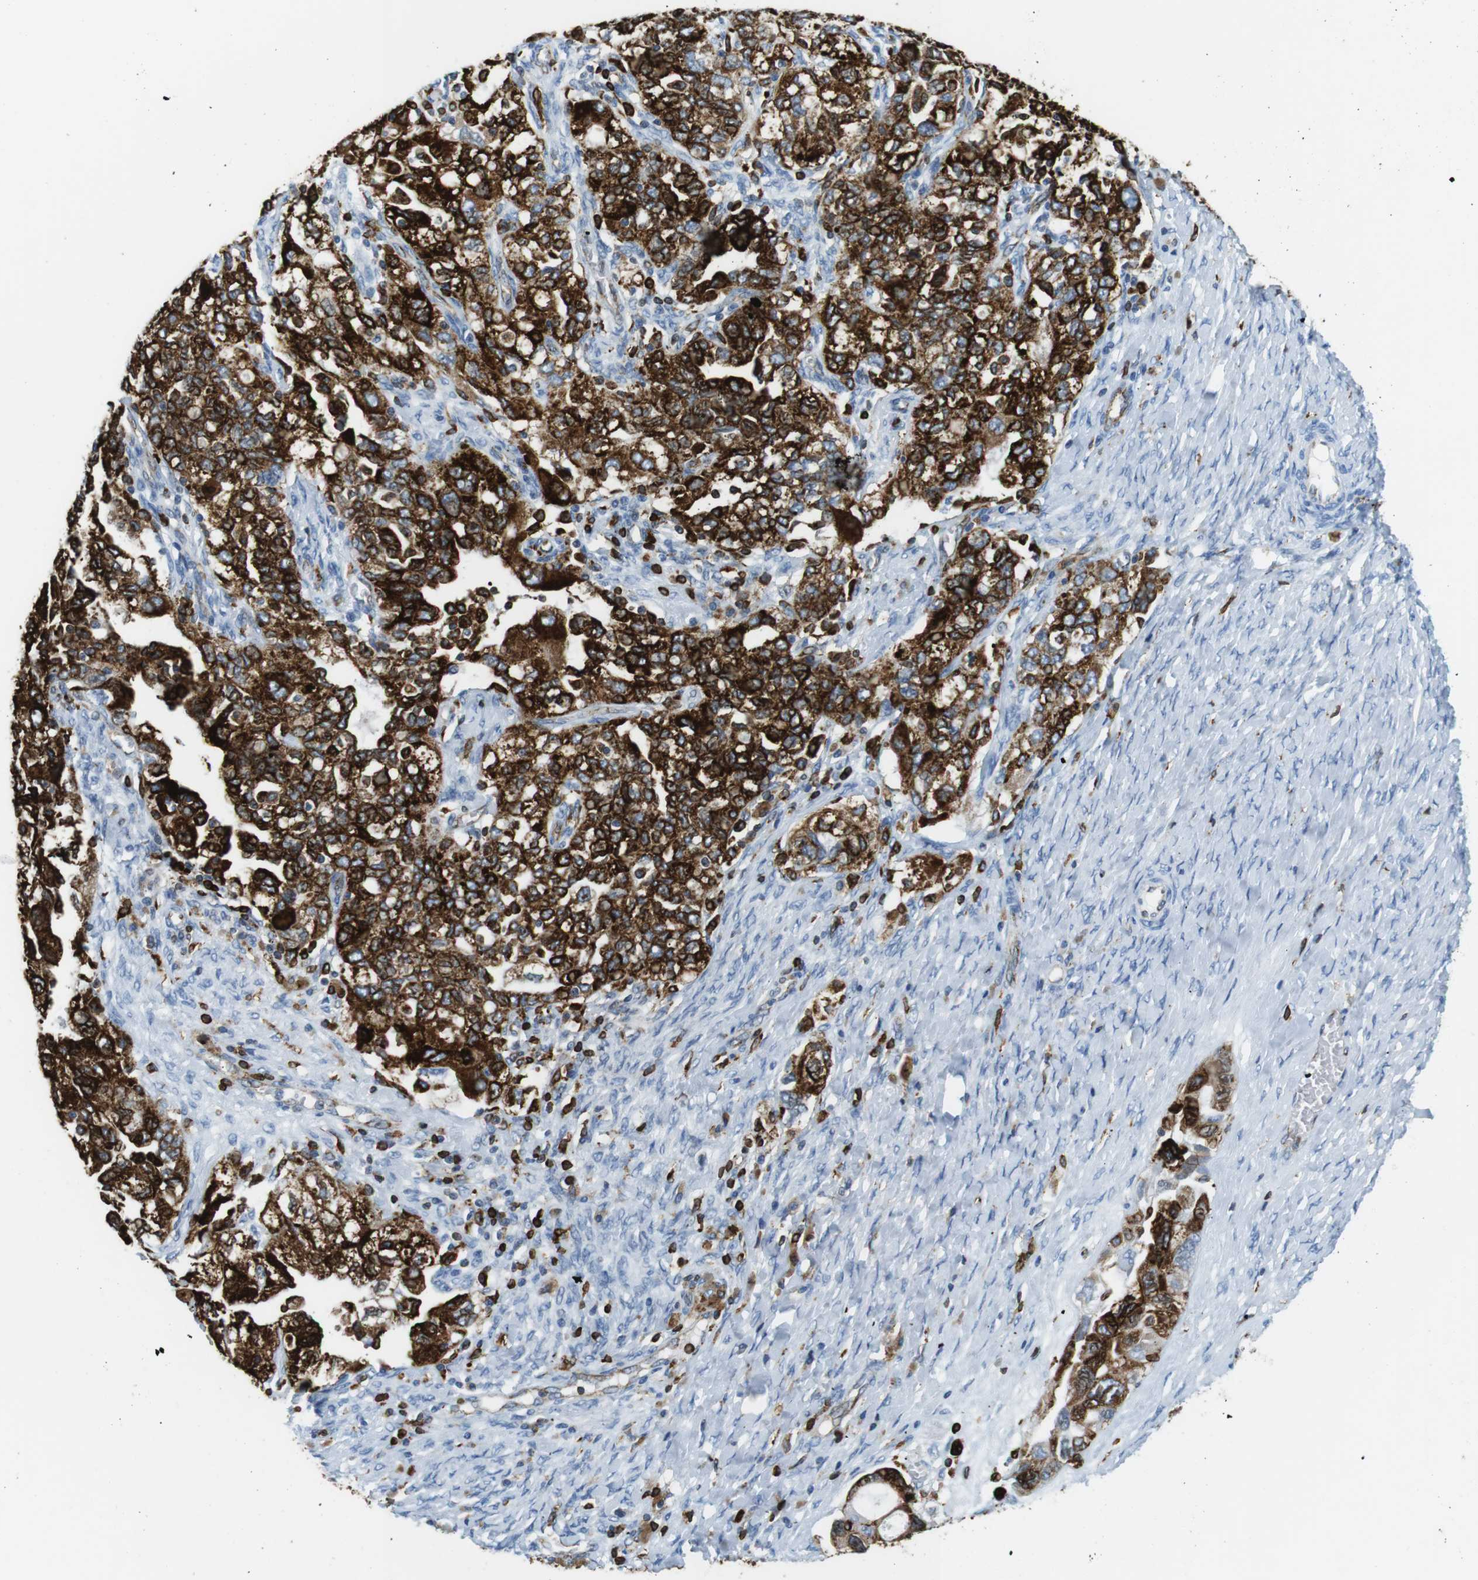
{"staining": {"intensity": "strong", "quantity": ">75%", "location": "cytoplasmic/membranous"}, "tissue": "ovarian cancer", "cell_type": "Tumor cells", "image_type": "cancer", "snomed": [{"axis": "morphology", "description": "Carcinoma, NOS"}, {"axis": "morphology", "description": "Cystadenocarcinoma, serous, NOS"}, {"axis": "topography", "description": "Ovary"}], "caption": "Carcinoma (ovarian) tissue exhibits strong cytoplasmic/membranous staining in approximately >75% of tumor cells", "gene": "CIITA", "patient": {"sex": "female", "age": 69}}